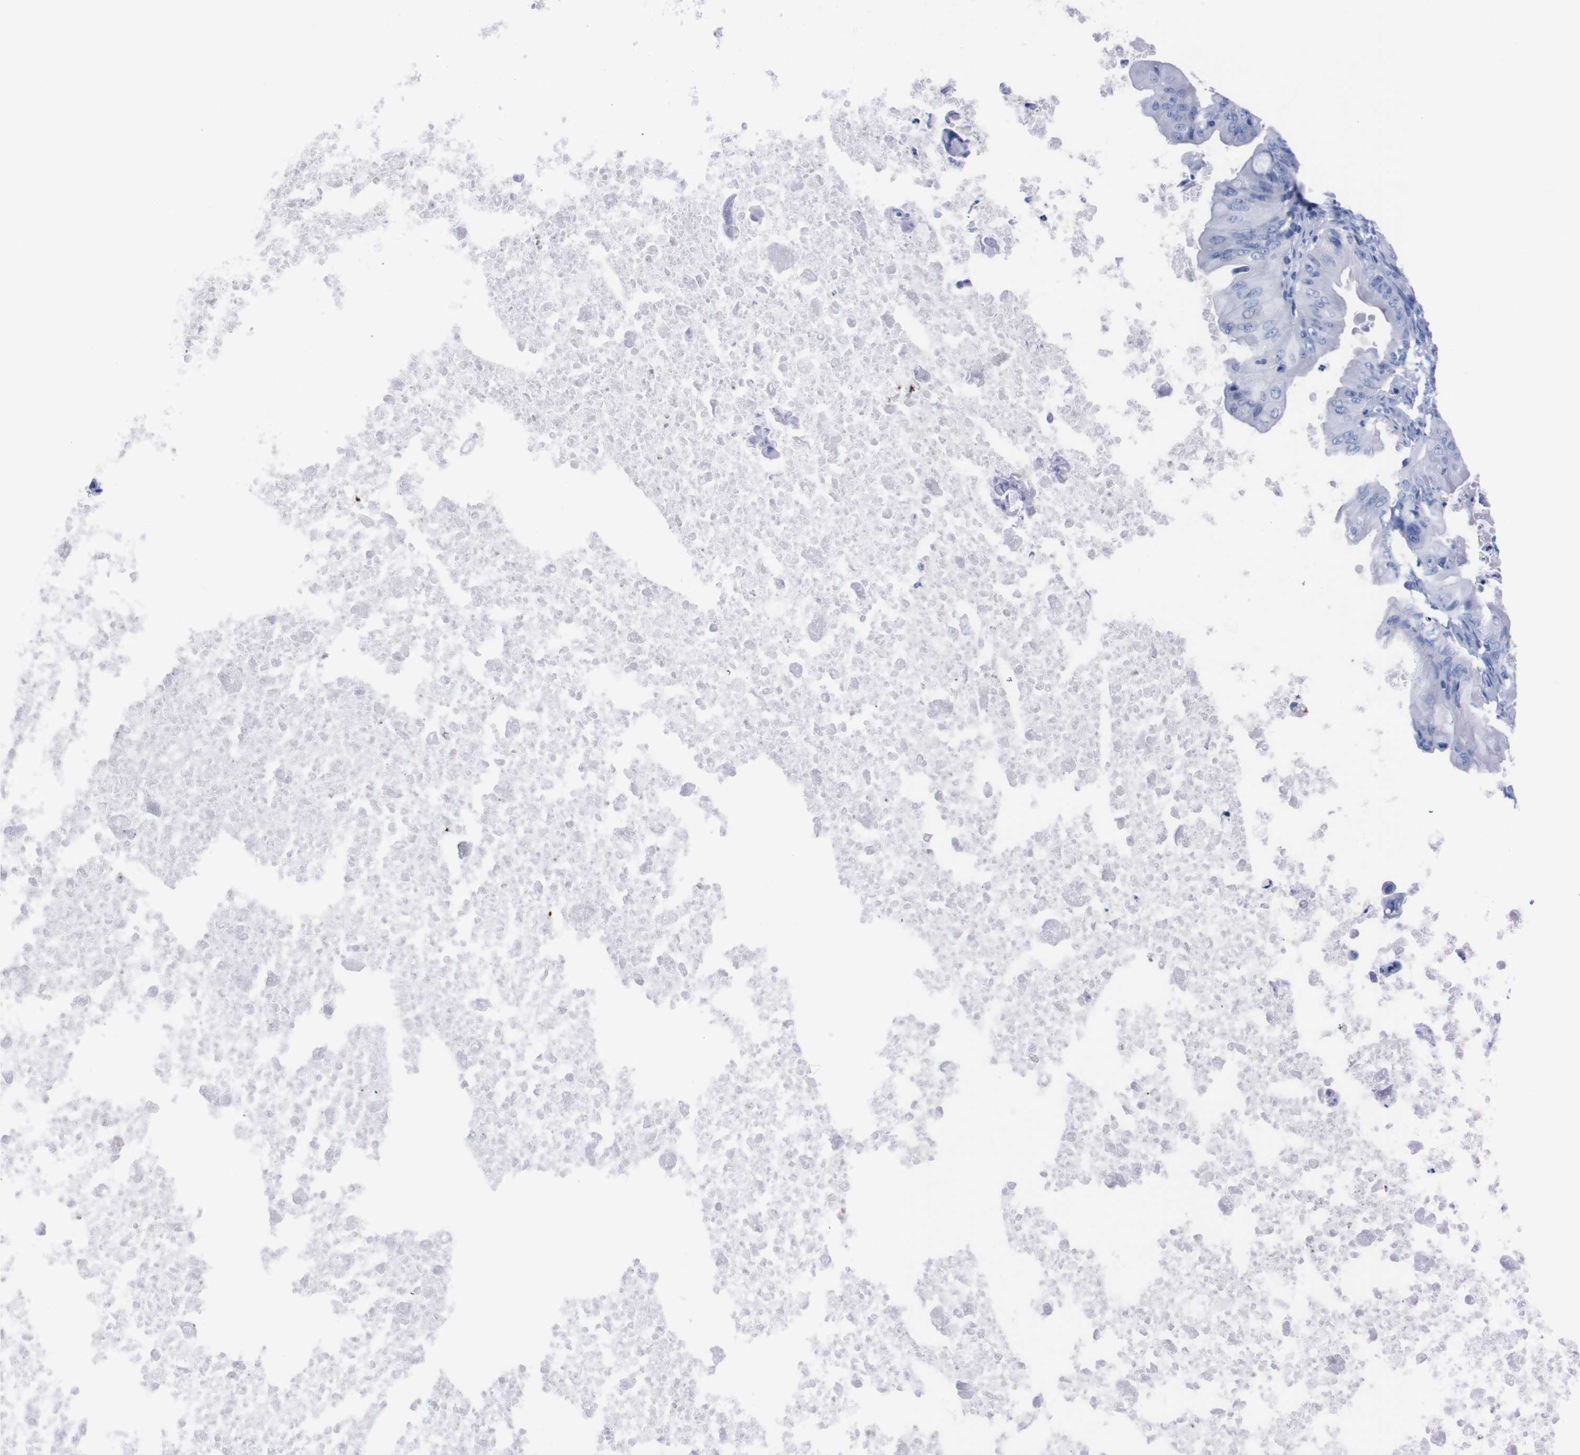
{"staining": {"intensity": "negative", "quantity": "none", "location": "none"}, "tissue": "ovarian cancer", "cell_type": "Tumor cells", "image_type": "cancer", "snomed": [{"axis": "morphology", "description": "Cystadenocarcinoma, mucinous, NOS"}, {"axis": "topography", "description": "Ovary"}], "caption": "DAB (3,3'-diaminobenzidine) immunohistochemical staining of ovarian mucinous cystadenocarcinoma demonstrates no significant staining in tumor cells. (Immunohistochemistry, brightfield microscopy, high magnification).", "gene": "P2RY12", "patient": {"sex": "female", "age": 37}}